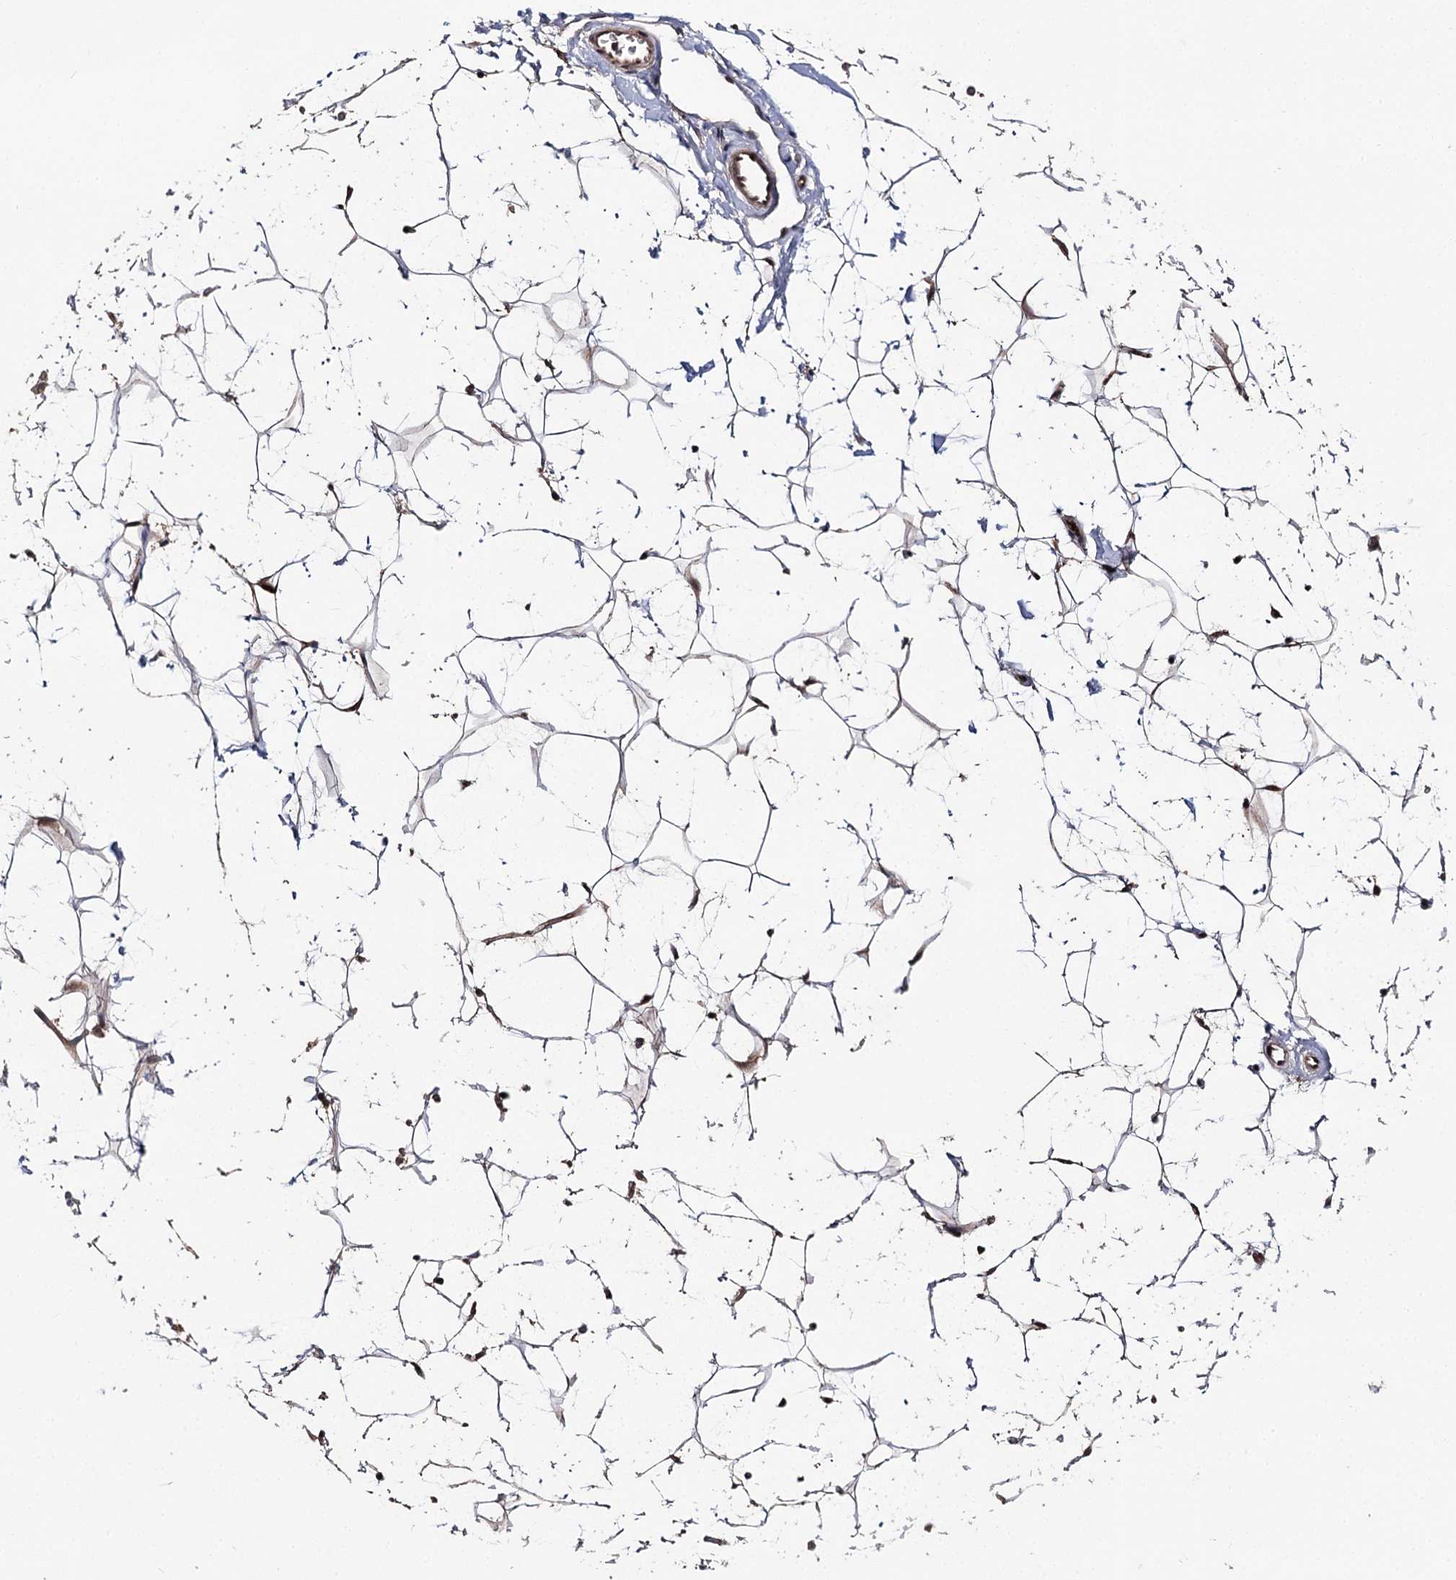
{"staining": {"intensity": "moderate", "quantity": ">75%", "location": "cytoplasmic/membranous,nuclear"}, "tissue": "adipose tissue", "cell_type": "Adipocytes", "image_type": "normal", "snomed": [{"axis": "morphology", "description": "Normal tissue, NOS"}, {"axis": "topography", "description": "Breast"}], "caption": "Immunohistochemical staining of unremarkable adipose tissue shows medium levels of moderate cytoplasmic/membranous,nuclear positivity in about >75% of adipocytes.", "gene": "FAM53B", "patient": {"sex": "female", "age": 26}}